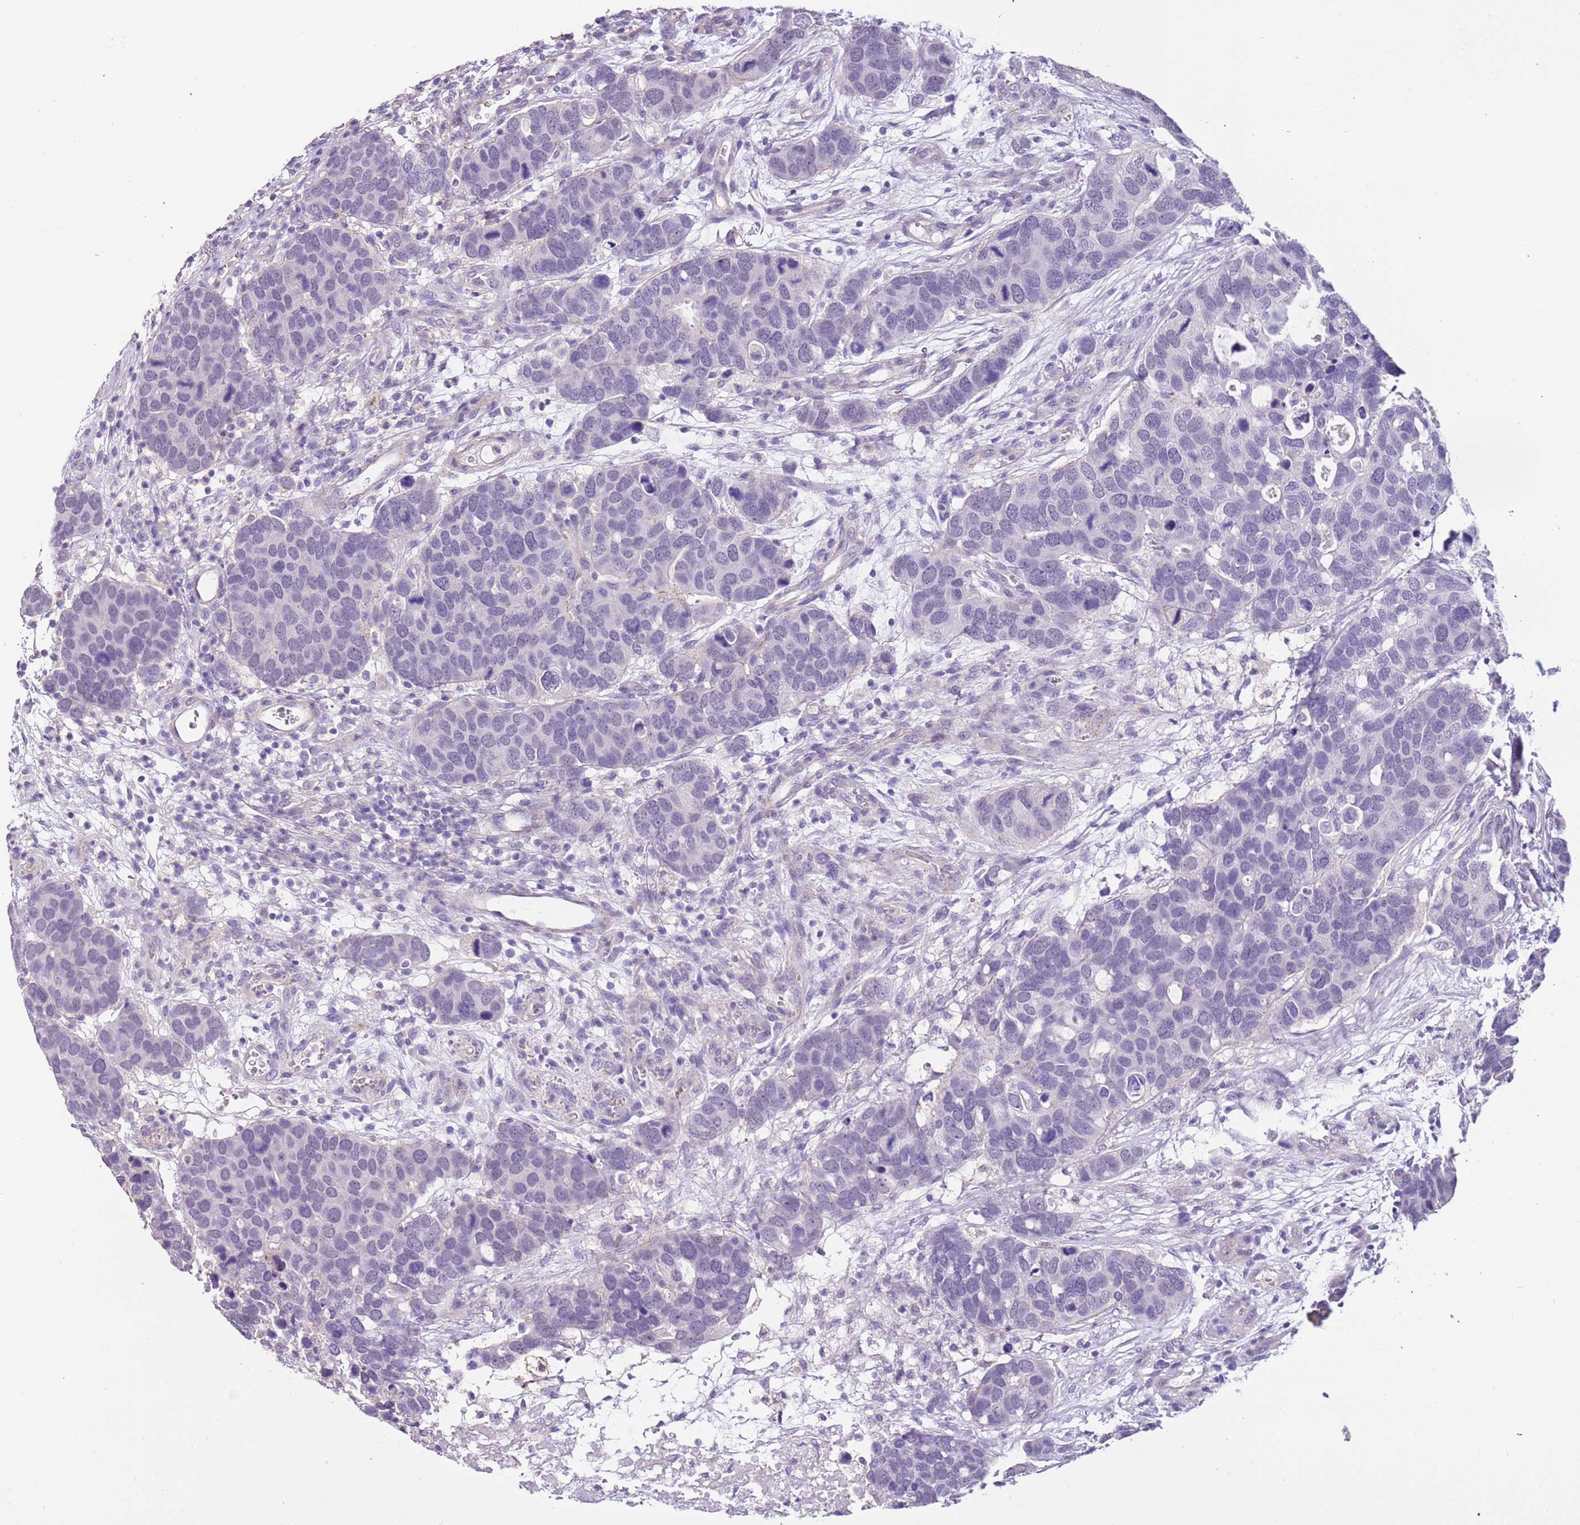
{"staining": {"intensity": "negative", "quantity": "none", "location": "none"}, "tissue": "breast cancer", "cell_type": "Tumor cells", "image_type": "cancer", "snomed": [{"axis": "morphology", "description": "Duct carcinoma"}, {"axis": "topography", "description": "Breast"}], "caption": "The immunohistochemistry image has no significant staining in tumor cells of breast cancer (invasive ductal carcinoma) tissue.", "gene": "PCGF2", "patient": {"sex": "female", "age": 83}}